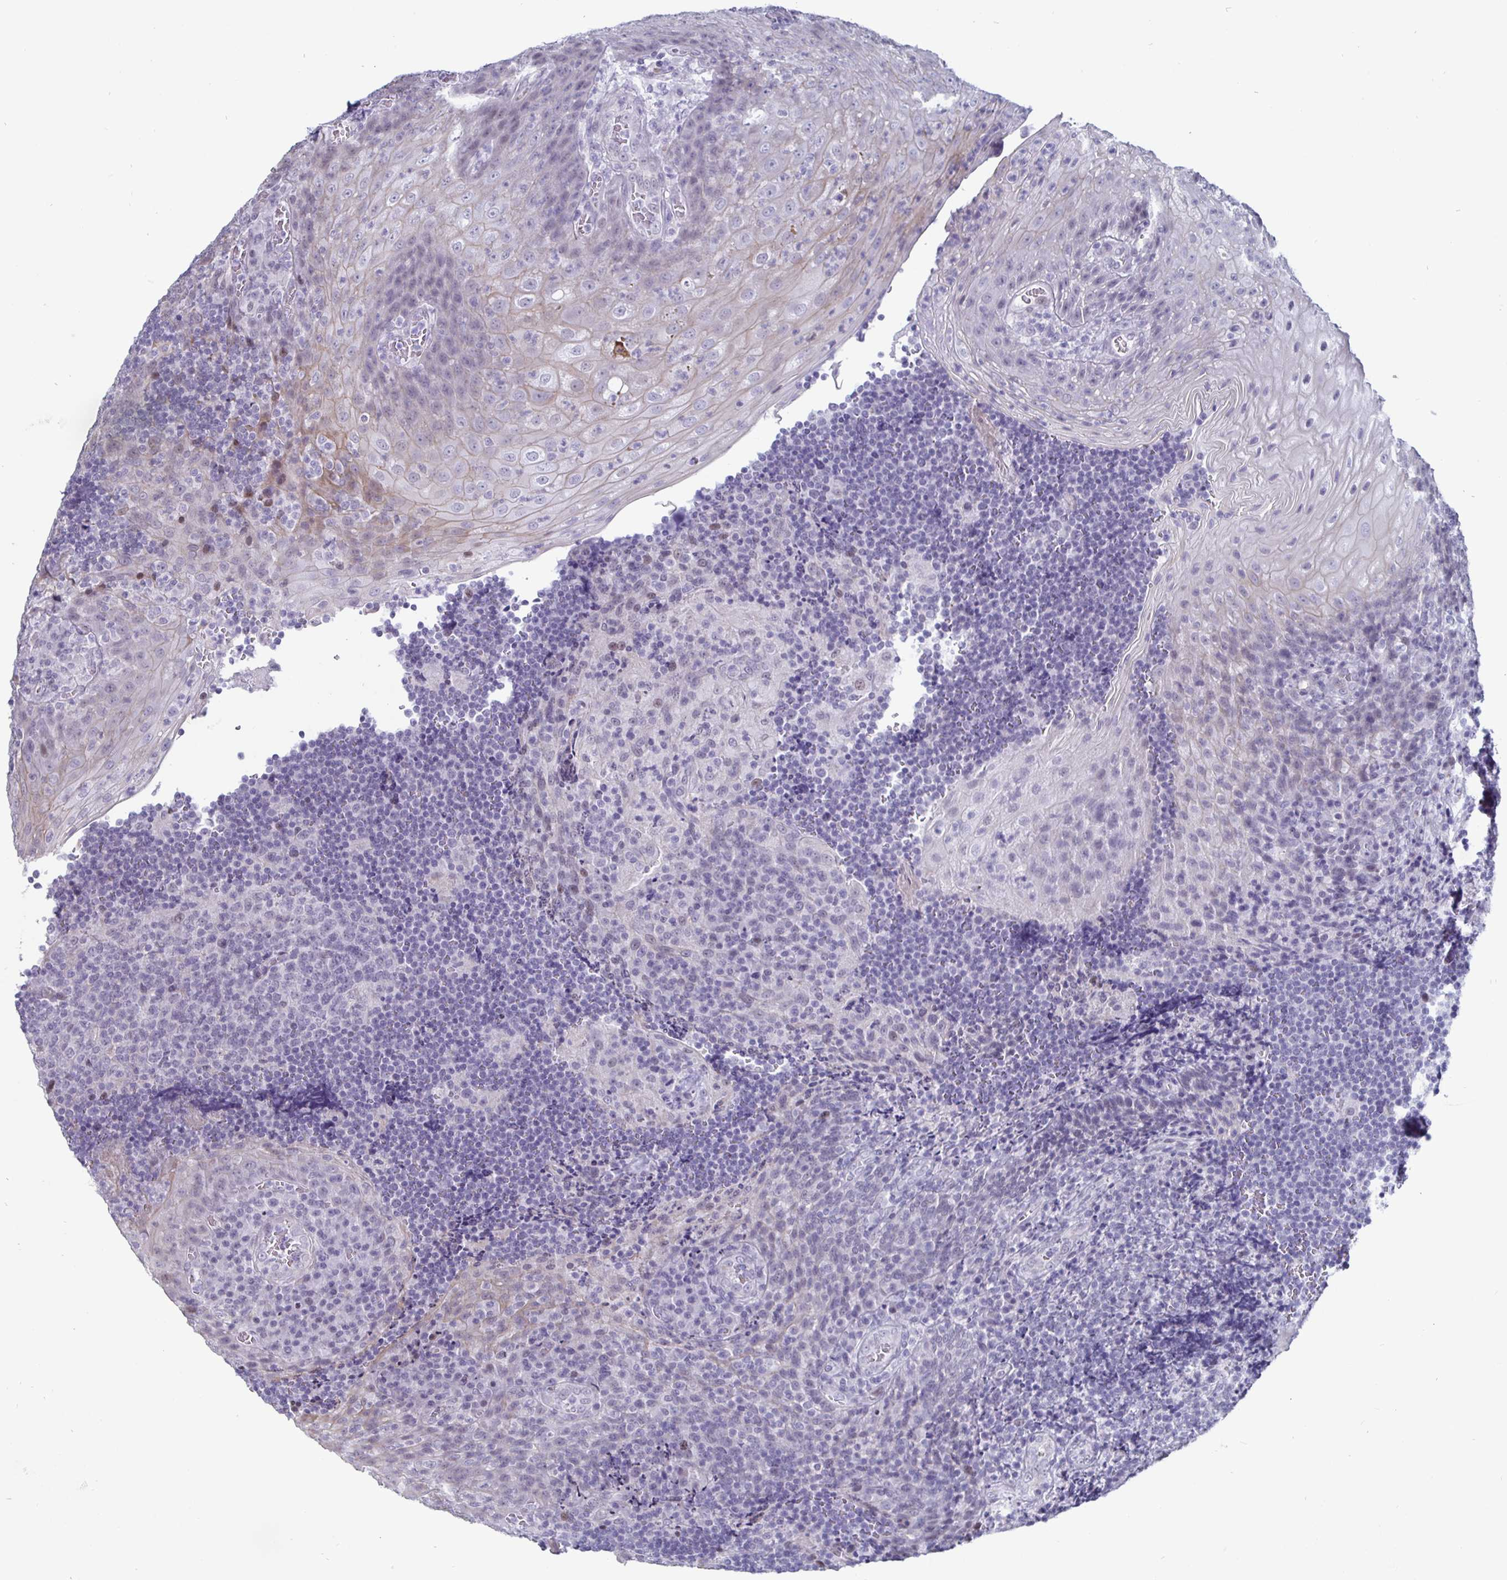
{"staining": {"intensity": "negative", "quantity": "none", "location": "none"}, "tissue": "tonsil", "cell_type": "Germinal center cells", "image_type": "normal", "snomed": [{"axis": "morphology", "description": "Normal tissue, NOS"}, {"axis": "topography", "description": "Tonsil"}], "caption": "DAB immunohistochemical staining of benign tonsil shows no significant expression in germinal center cells.", "gene": "OOSP2", "patient": {"sex": "male", "age": 17}}